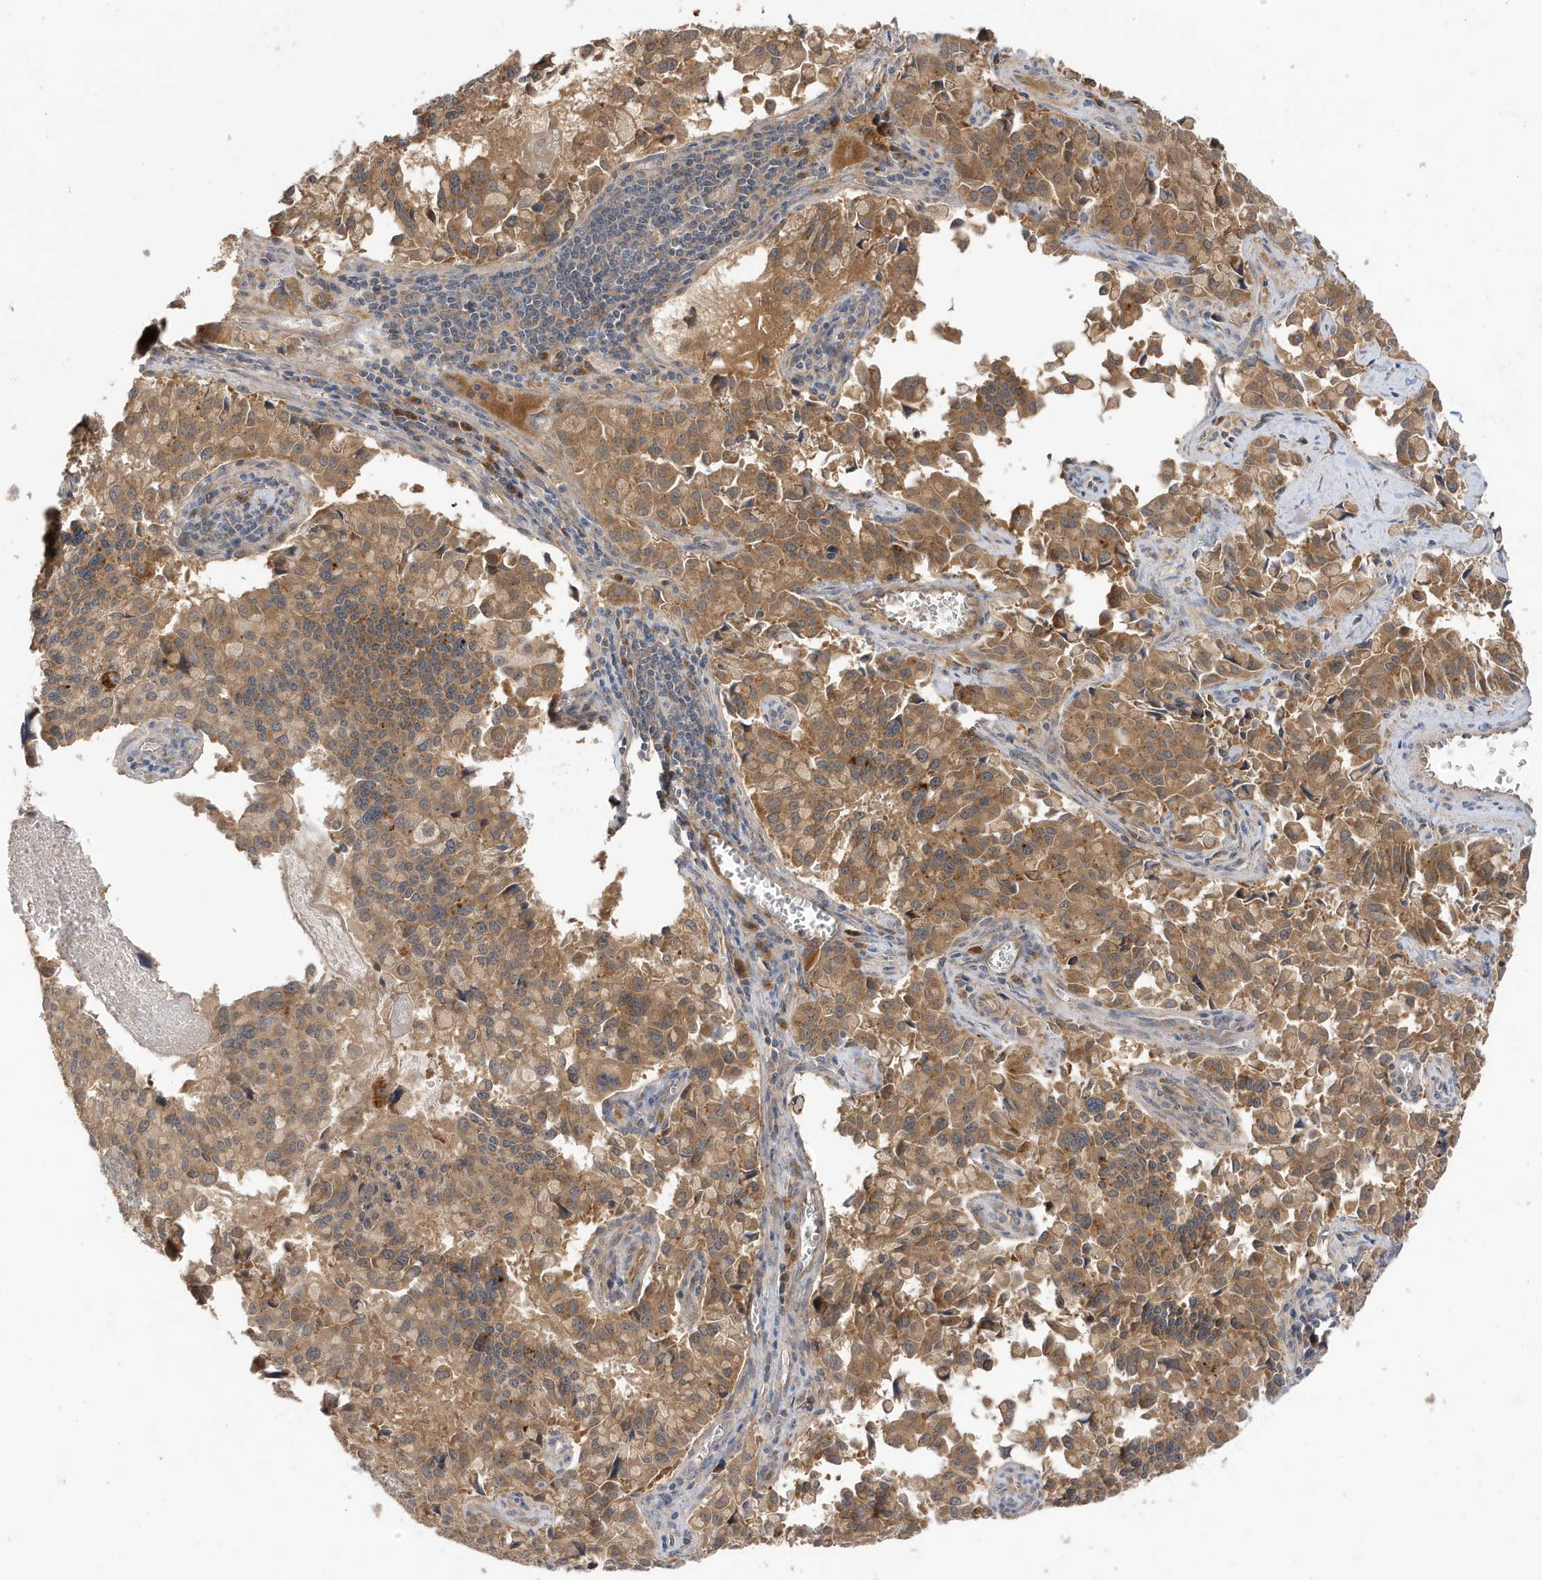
{"staining": {"intensity": "moderate", "quantity": ">75%", "location": "cytoplasmic/membranous"}, "tissue": "pancreatic cancer", "cell_type": "Tumor cells", "image_type": "cancer", "snomed": [{"axis": "morphology", "description": "Adenocarcinoma, NOS"}, {"axis": "topography", "description": "Pancreas"}], "caption": "Immunohistochemistry image of neoplastic tissue: human adenocarcinoma (pancreatic) stained using immunohistochemistry (IHC) demonstrates medium levels of moderate protein expression localized specifically in the cytoplasmic/membranous of tumor cells, appearing as a cytoplasmic/membranous brown color.", "gene": "LAPTM4A", "patient": {"sex": "male", "age": 65}}